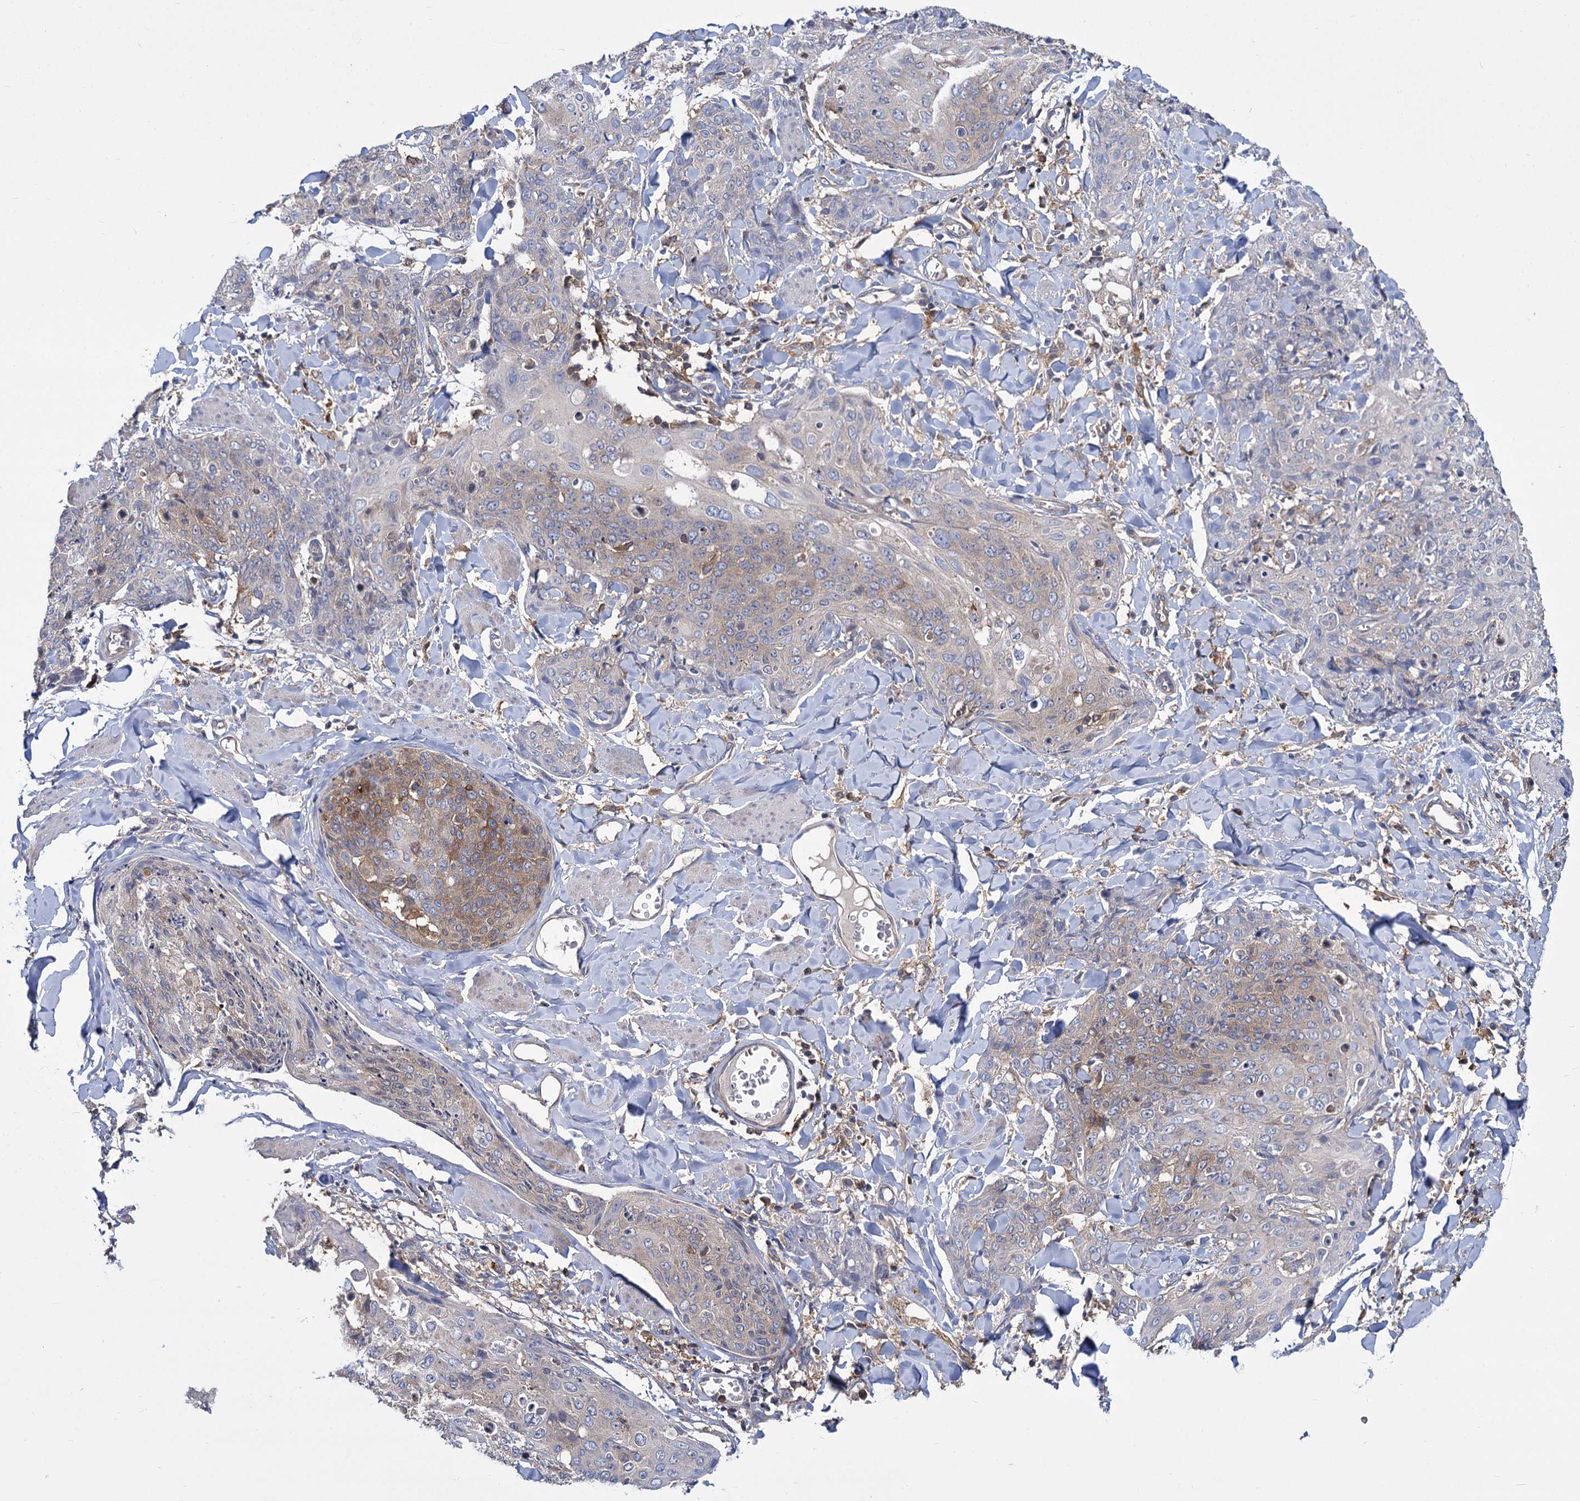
{"staining": {"intensity": "negative", "quantity": "none", "location": "none"}, "tissue": "skin cancer", "cell_type": "Tumor cells", "image_type": "cancer", "snomed": [{"axis": "morphology", "description": "Squamous cell carcinoma, NOS"}, {"axis": "topography", "description": "Skin"}, {"axis": "topography", "description": "Vulva"}], "caption": "DAB (3,3'-diaminobenzidine) immunohistochemical staining of human skin cancer (squamous cell carcinoma) shows no significant positivity in tumor cells.", "gene": "GCLC", "patient": {"sex": "female", "age": 85}}